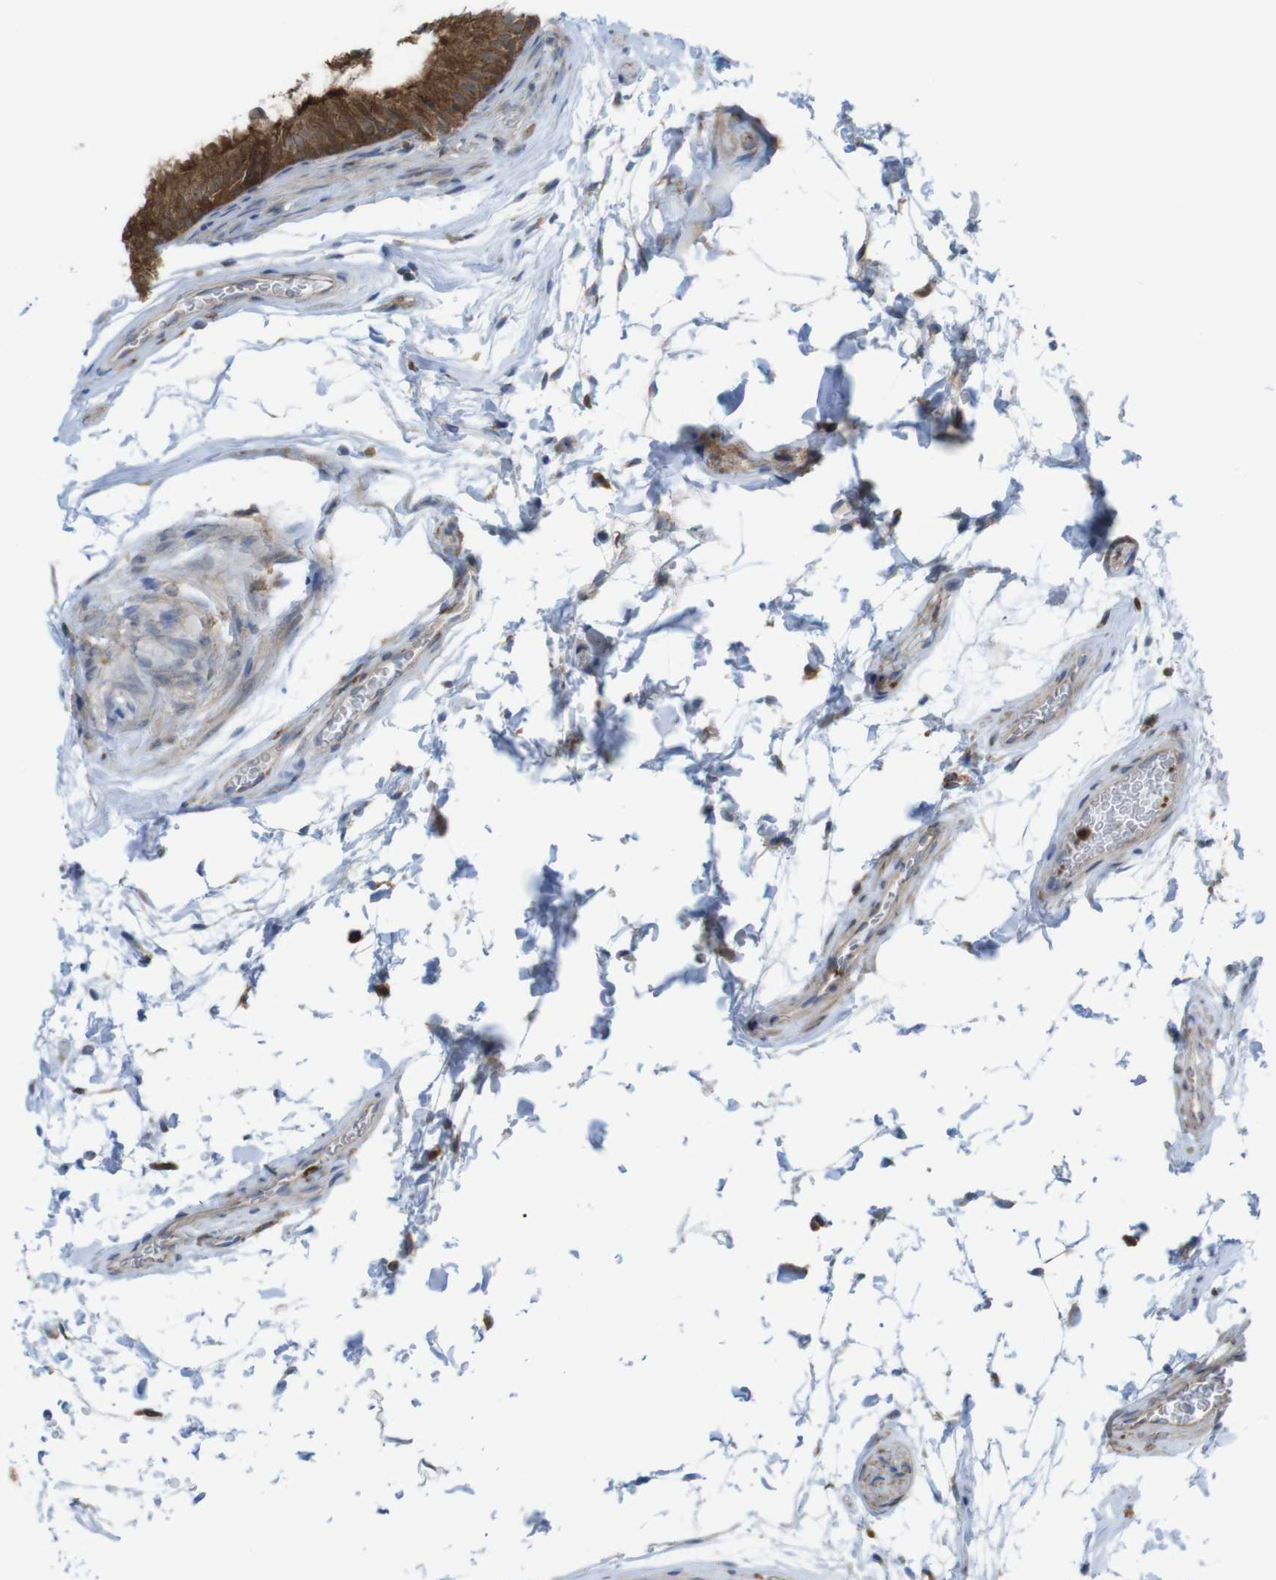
{"staining": {"intensity": "strong", "quantity": ">75%", "location": "cytoplasmic/membranous"}, "tissue": "epididymis", "cell_type": "Glandular cells", "image_type": "normal", "snomed": [{"axis": "morphology", "description": "Normal tissue, NOS"}, {"axis": "topography", "description": "Epididymis"}], "caption": "Normal epididymis shows strong cytoplasmic/membranous expression in about >75% of glandular cells.", "gene": "PRKCD", "patient": {"sex": "male", "age": 36}}